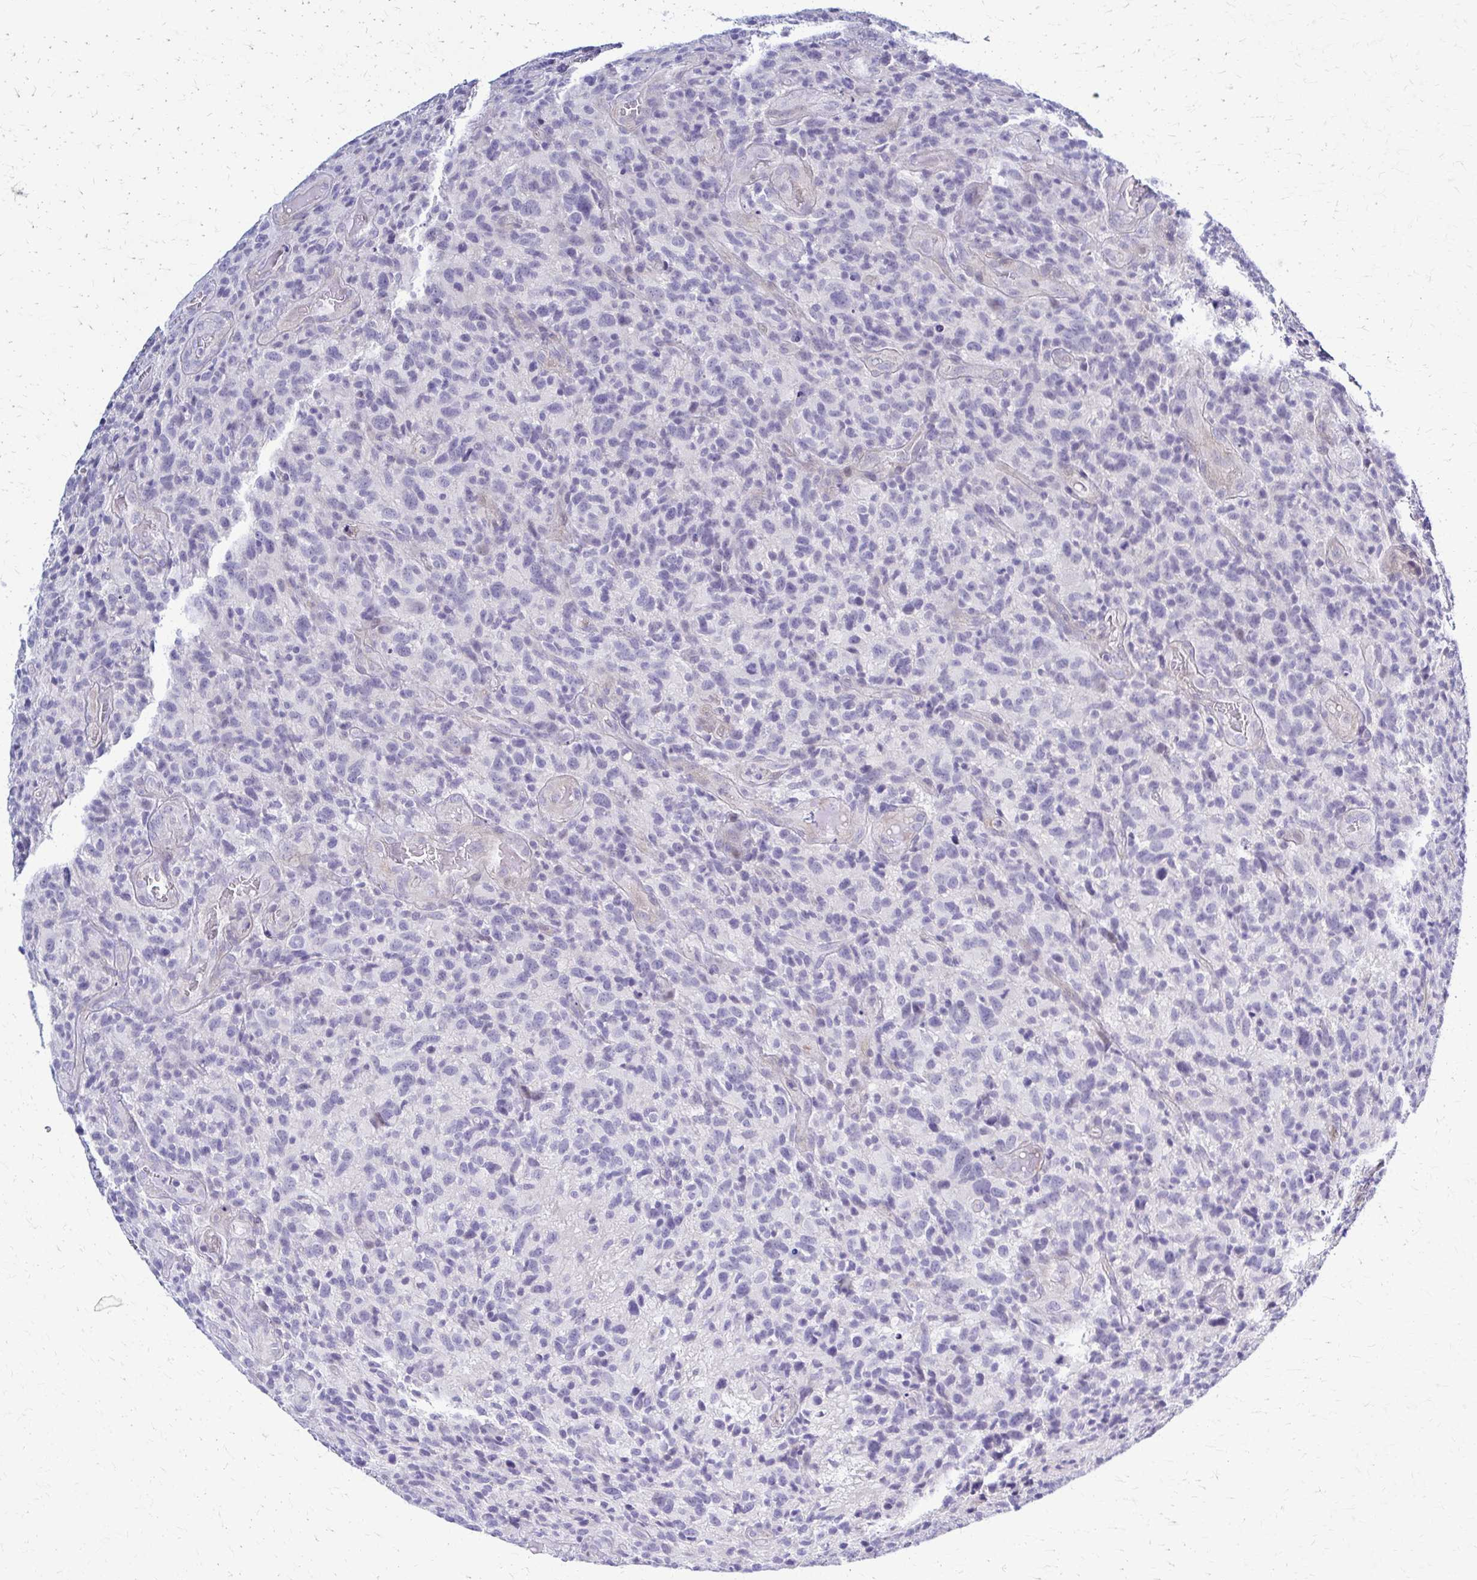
{"staining": {"intensity": "negative", "quantity": "none", "location": "none"}, "tissue": "glioma", "cell_type": "Tumor cells", "image_type": "cancer", "snomed": [{"axis": "morphology", "description": "Glioma, malignant, High grade"}, {"axis": "topography", "description": "Brain"}], "caption": "This is an immunohistochemistry image of human glioma. There is no staining in tumor cells.", "gene": "RHOBTB2", "patient": {"sex": "male", "age": 76}}